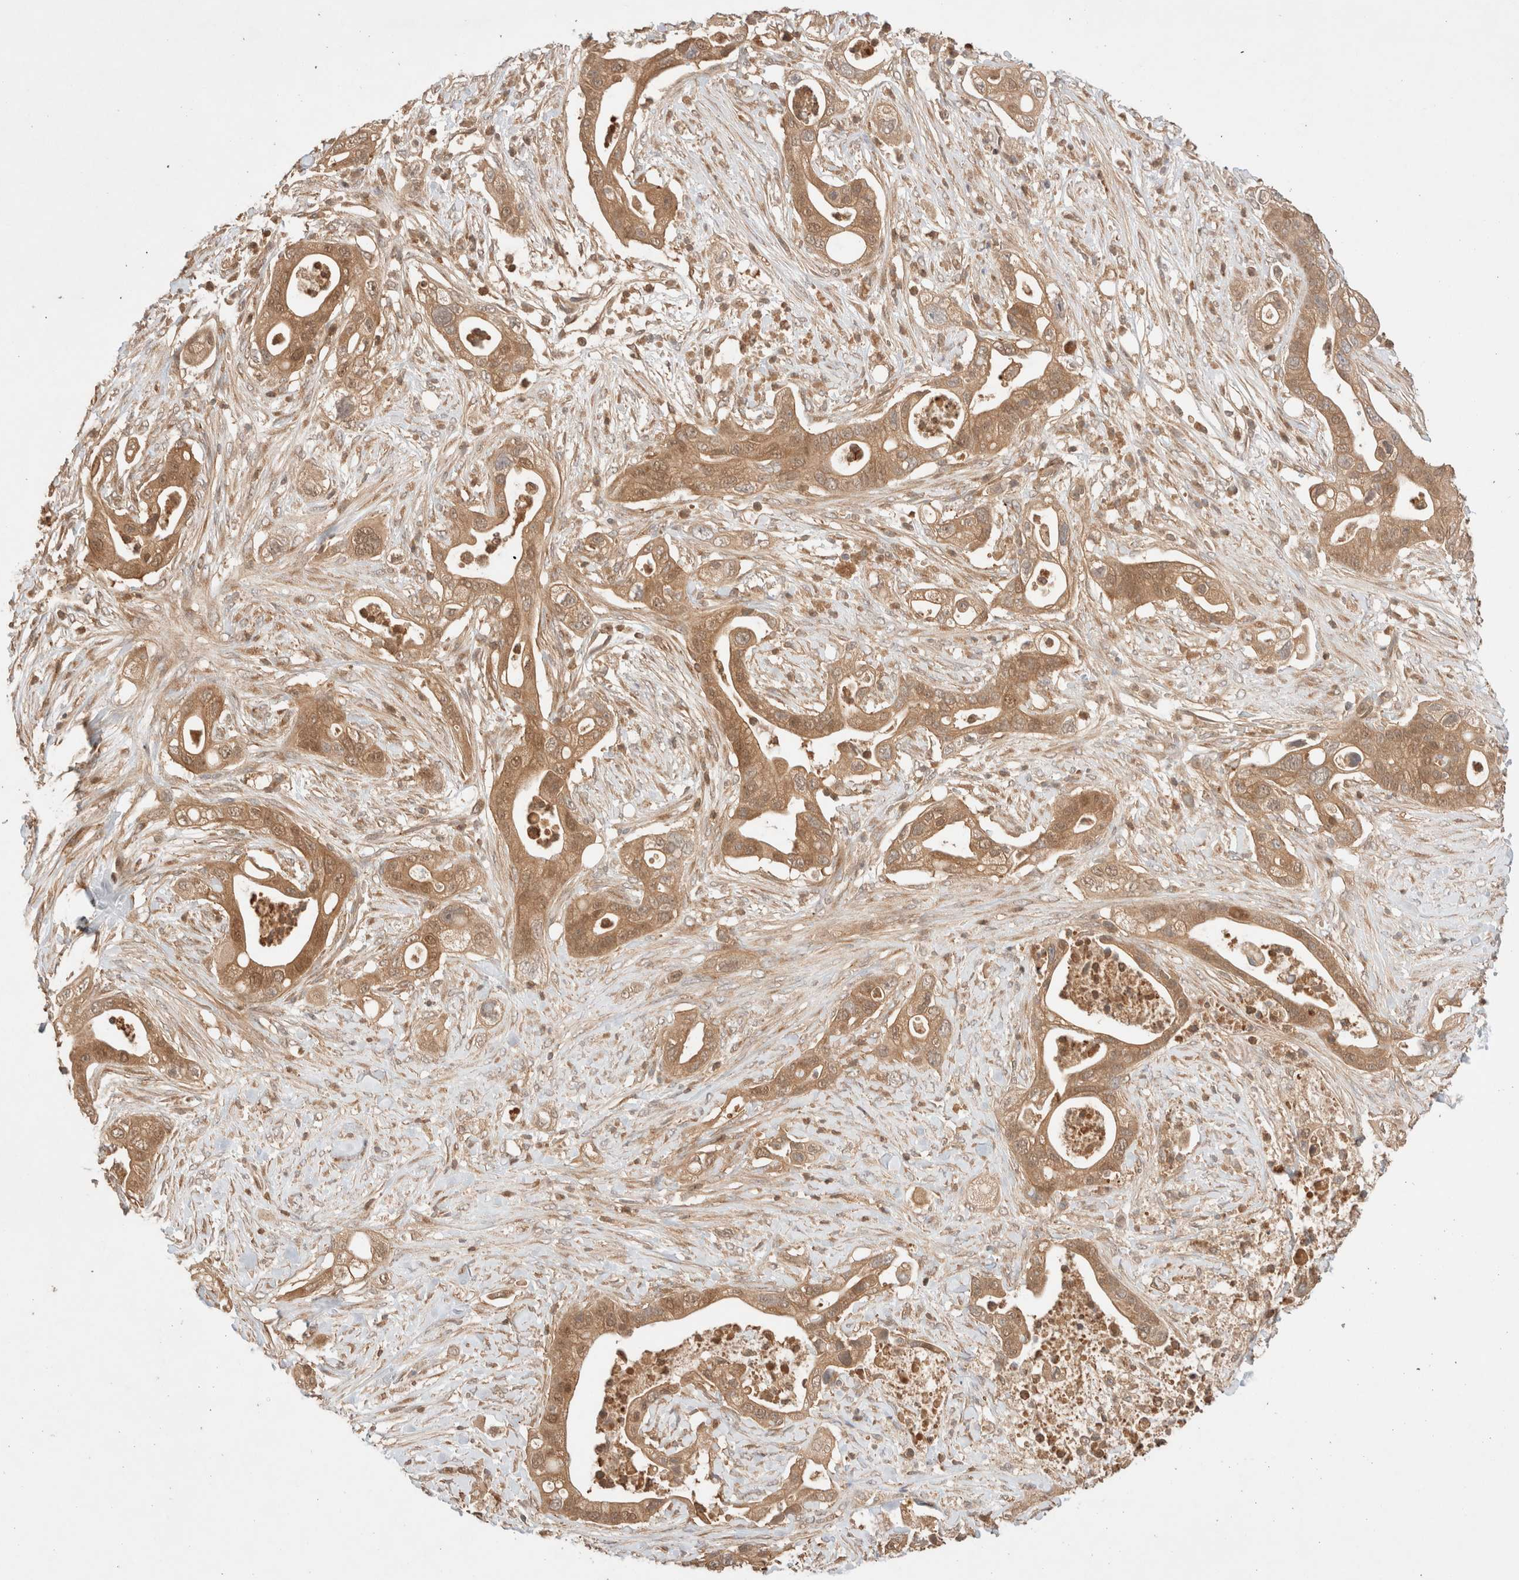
{"staining": {"intensity": "moderate", "quantity": ">75%", "location": "cytoplasmic/membranous,nuclear"}, "tissue": "pancreatic cancer", "cell_type": "Tumor cells", "image_type": "cancer", "snomed": [{"axis": "morphology", "description": "Adenocarcinoma, NOS"}, {"axis": "topography", "description": "Pancreas"}], "caption": "Pancreatic adenocarcinoma stained with a brown dye demonstrates moderate cytoplasmic/membranous and nuclear positive positivity in approximately >75% of tumor cells.", "gene": "CARNMT1", "patient": {"sex": "male", "age": 53}}